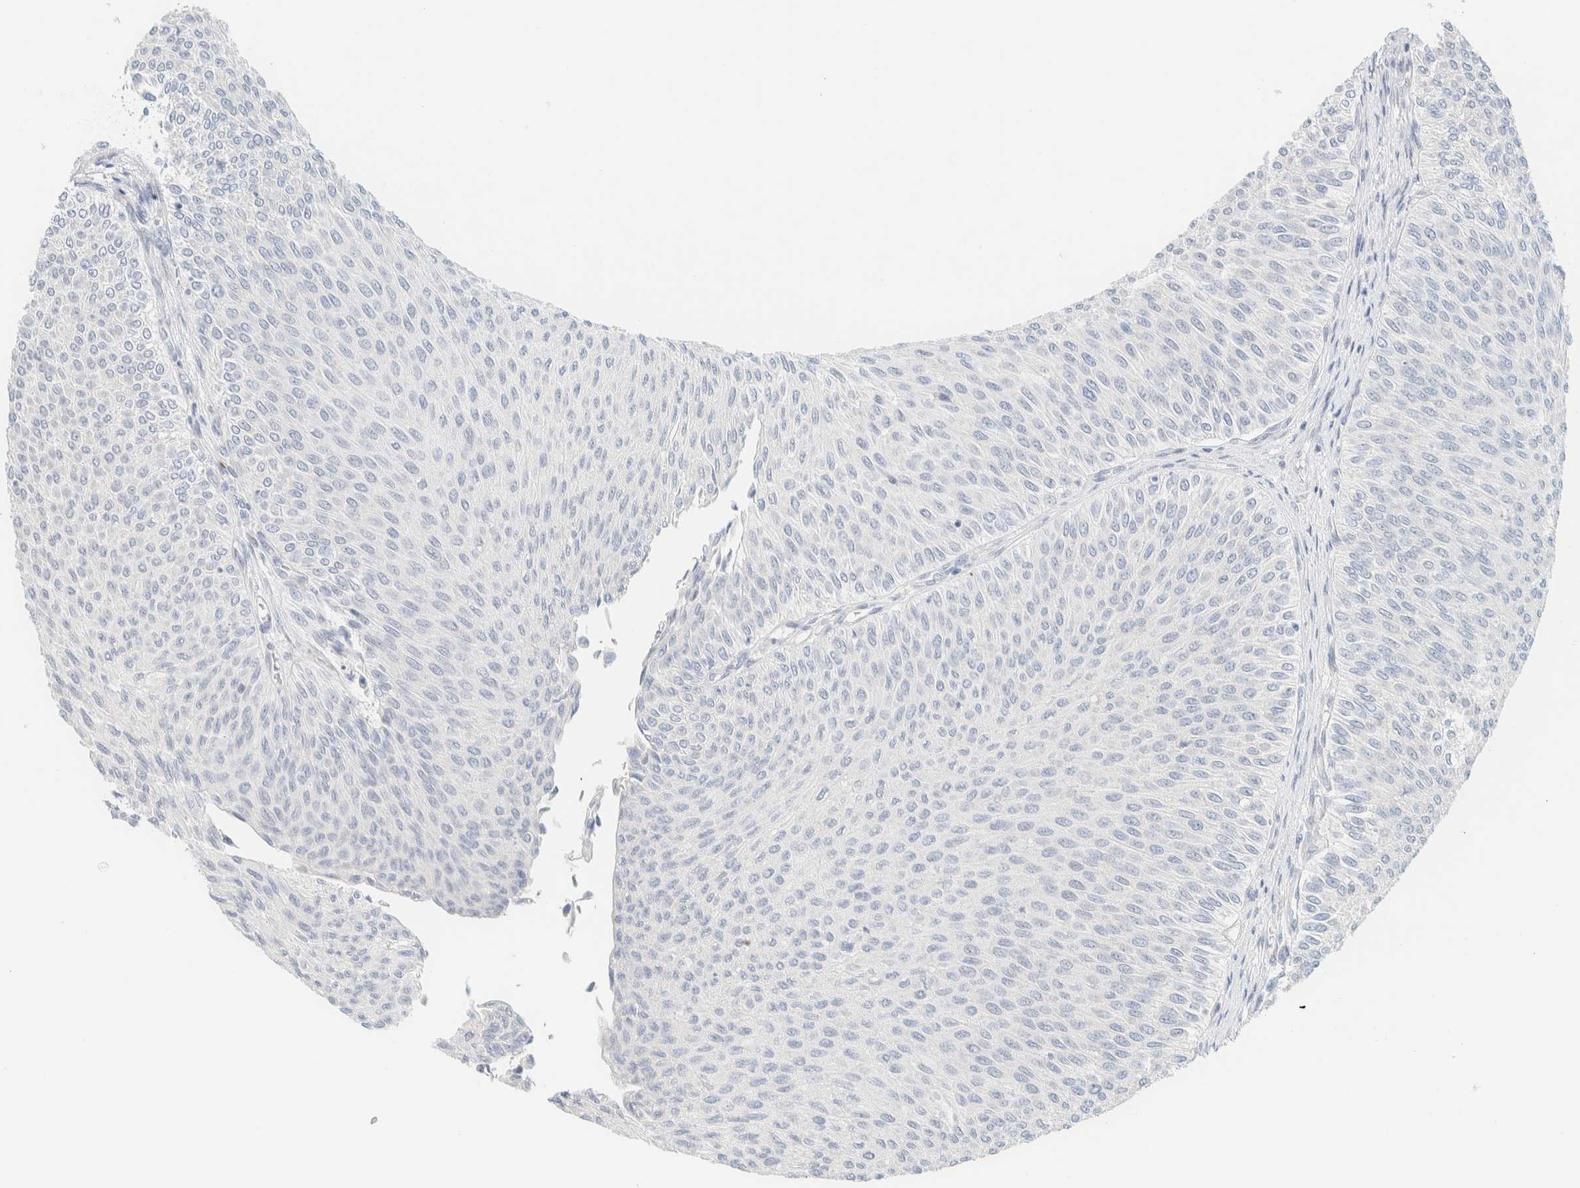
{"staining": {"intensity": "negative", "quantity": "none", "location": "none"}, "tissue": "urothelial cancer", "cell_type": "Tumor cells", "image_type": "cancer", "snomed": [{"axis": "morphology", "description": "Urothelial carcinoma, Low grade"}, {"axis": "topography", "description": "Urinary bladder"}], "caption": "DAB immunohistochemical staining of human low-grade urothelial carcinoma reveals no significant staining in tumor cells.", "gene": "SPNS3", "patient": {"sex": "male", "age": 78}}